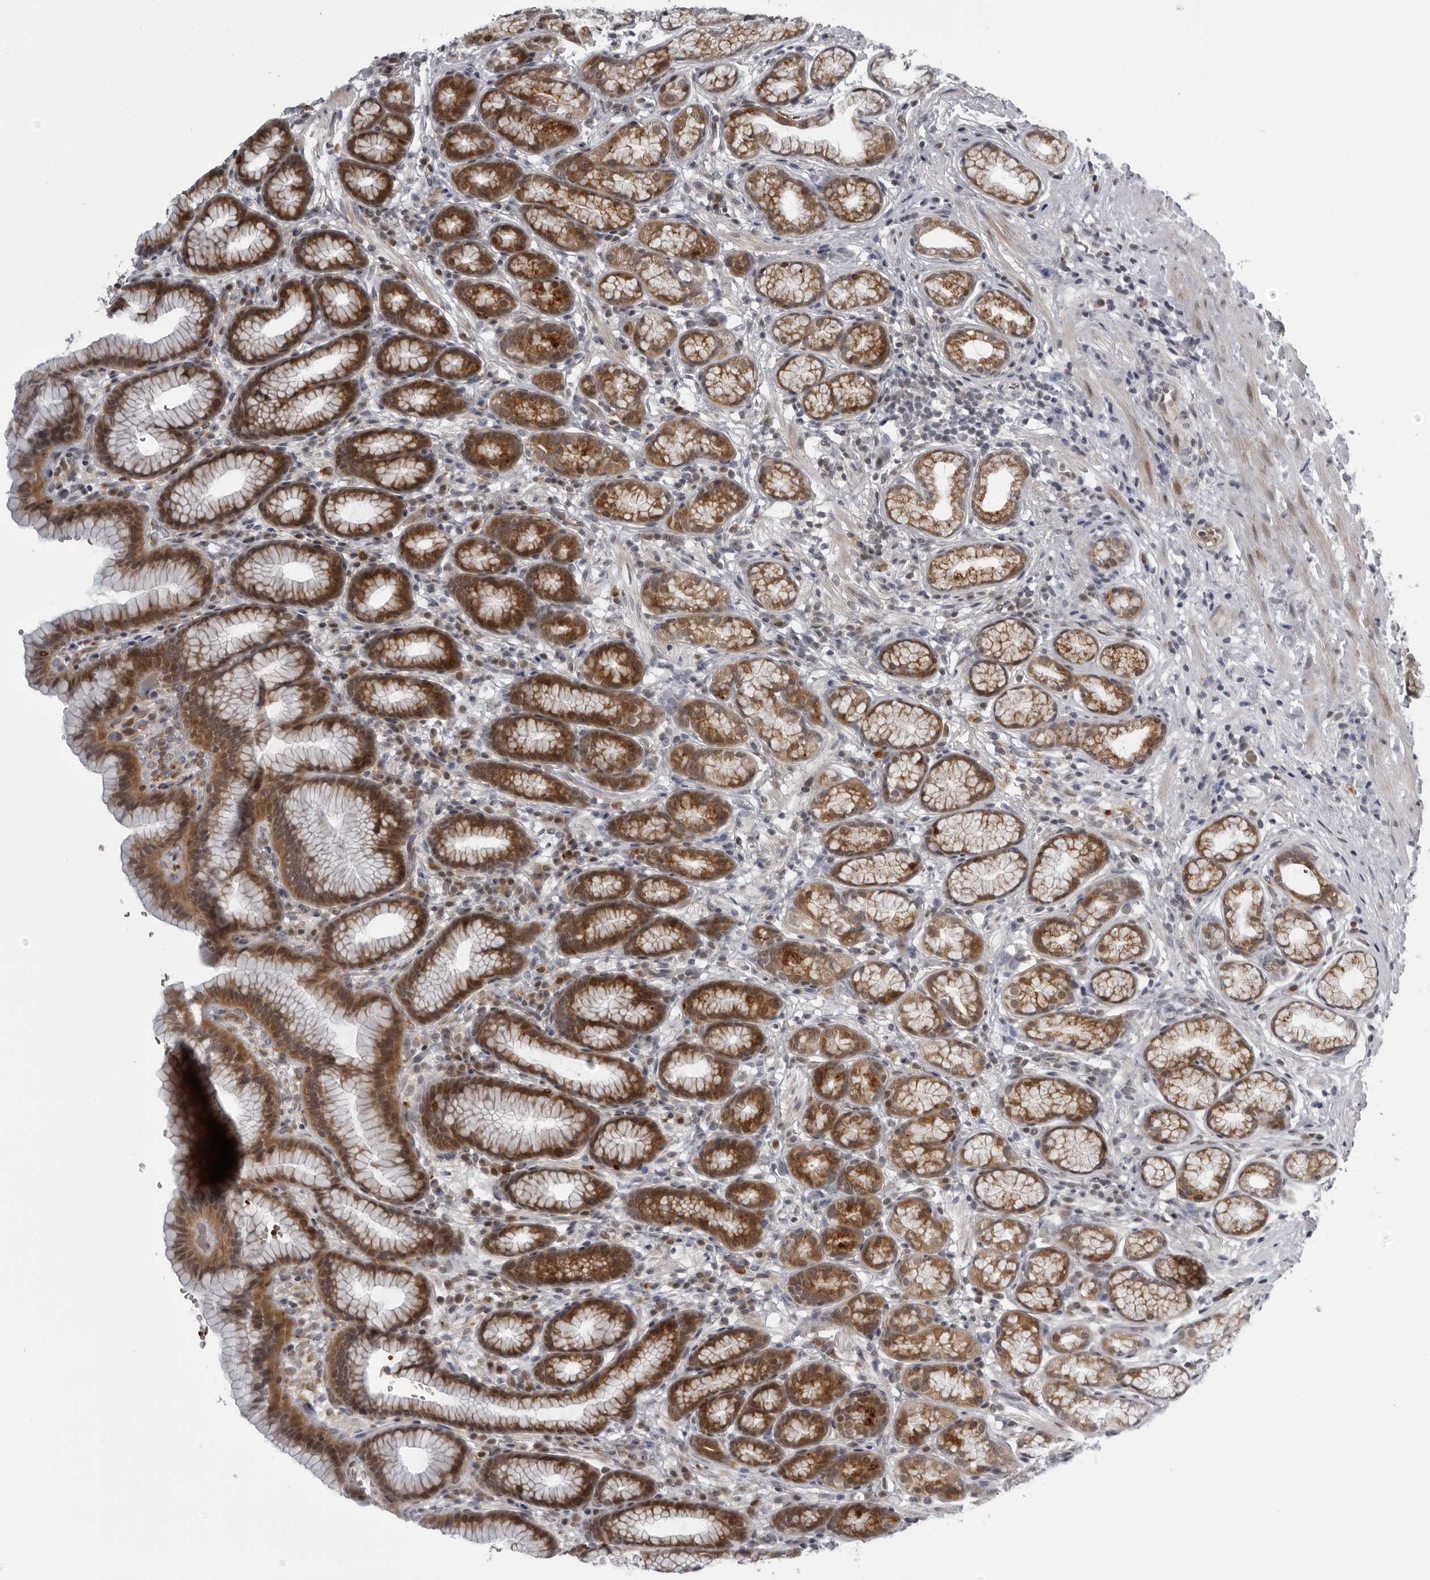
{"staining": {"intensity": "moderate", "quantity": "25%-75%", "location": "cytoplasmic/membranous,nuclear"}, "tissue": "stomach", "cell_type": "Glandular cells", "image_type": "normal", "snomed": [{"axis": "morphology", "description": "Normal tissue, NOS"}, {"axis": "topography", "description": "Stomach"}], "caption": "Immunohistochemical staining of benign stomach reveals medium levels of moderate cytoplasmic/membranous,nuclear expression in approximately 25%-75% of glandular cells.", "gene": "THOP1", "patient": {"sex": "male", "age": 42}}